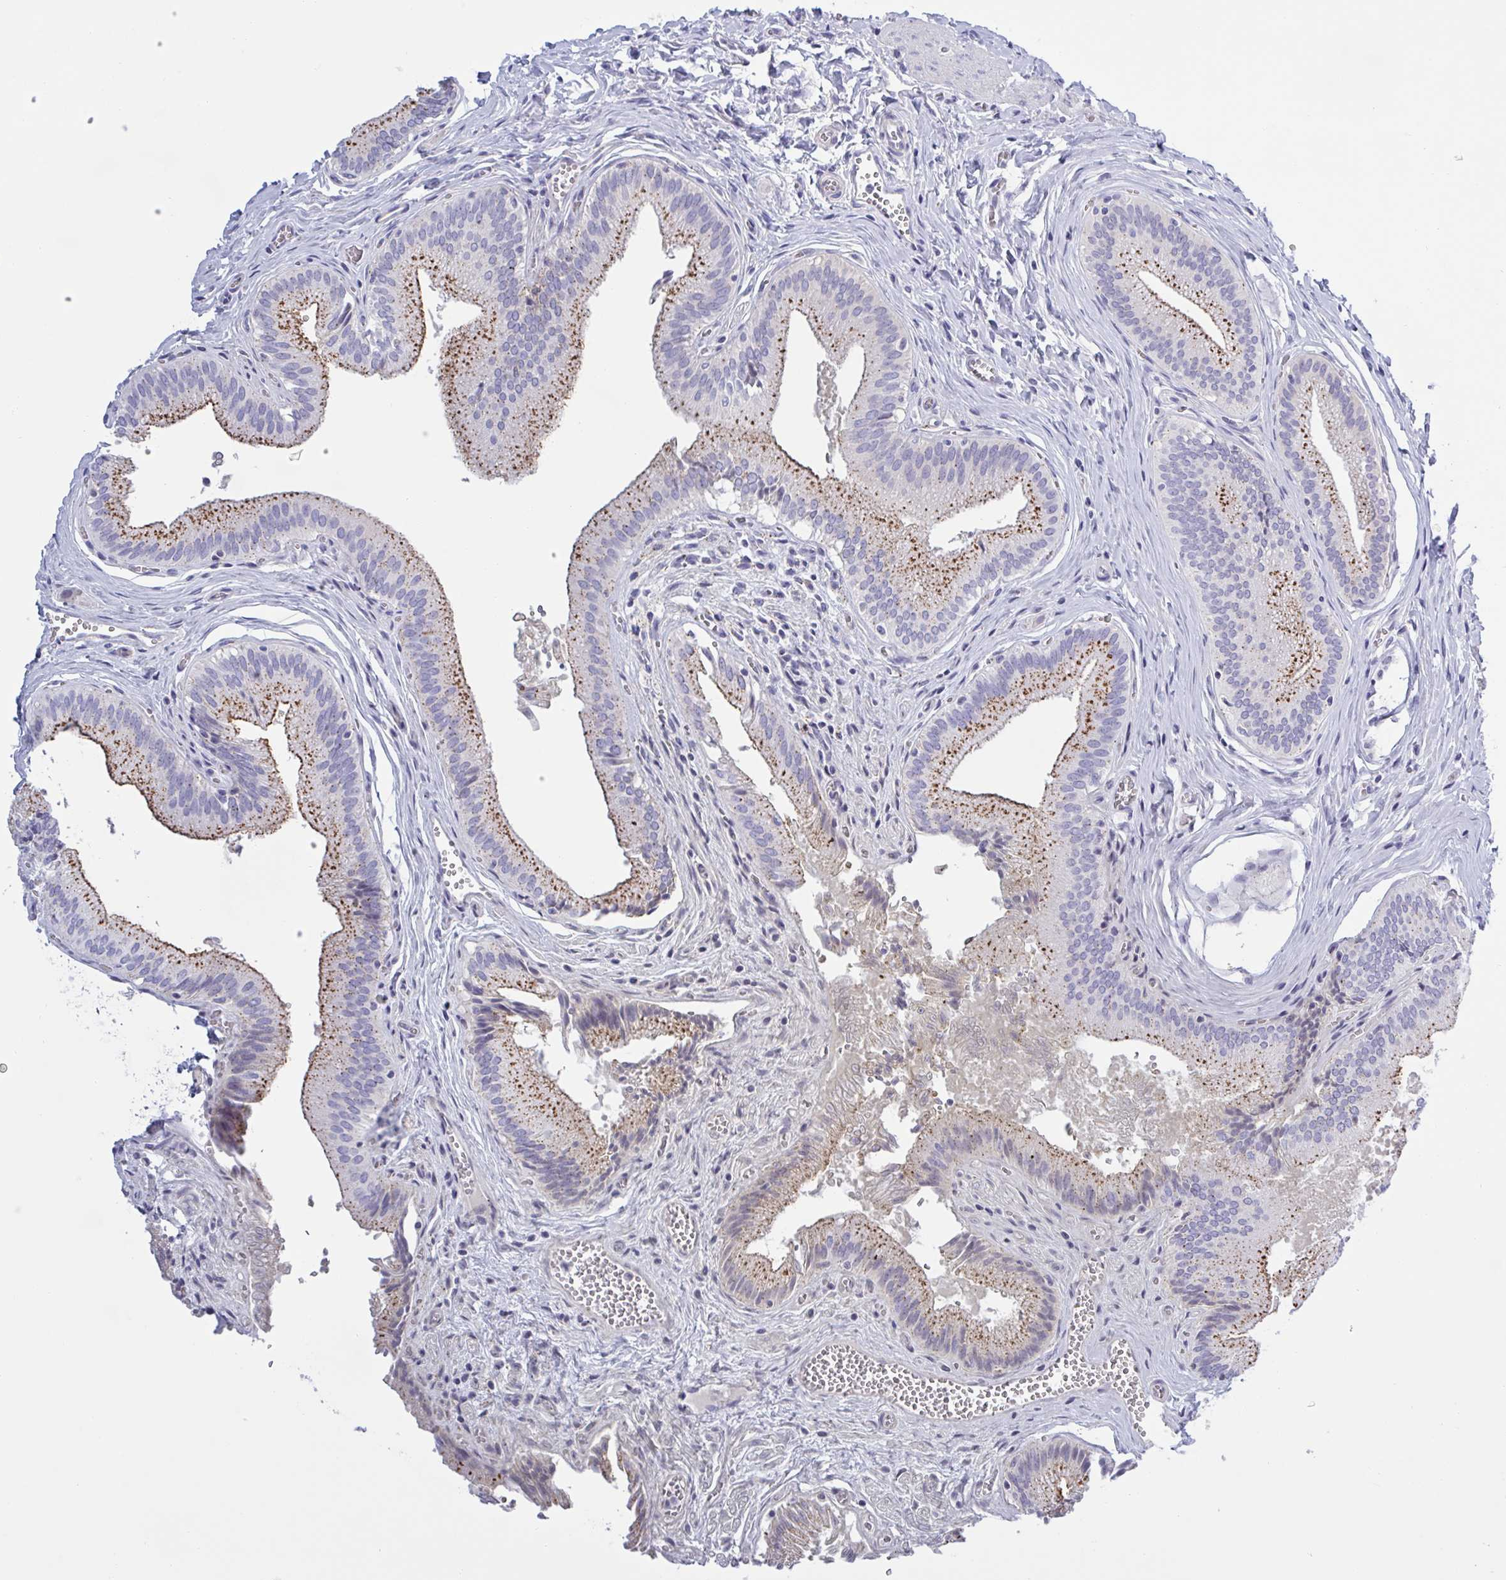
{"staining": {"intensity": "strong", "quantity": ">75%", "location": "cytoplasmic/membranous"}, "tissue": "gallbladder", "cell_type": "Glandular cells", "image_type": "normal", "snomed": [{"axis": "morphology", "description": "Normal tissue, NOS"}, {"axis": "topography", "description": "Gallbladder"}], "caption": "Strong cytoplasmic/membranous staining is seen in about >75% of glandular cells in benign gallbladder.", "gene": "CHMP5", "patient": {"sex": "male", "age": 17}}